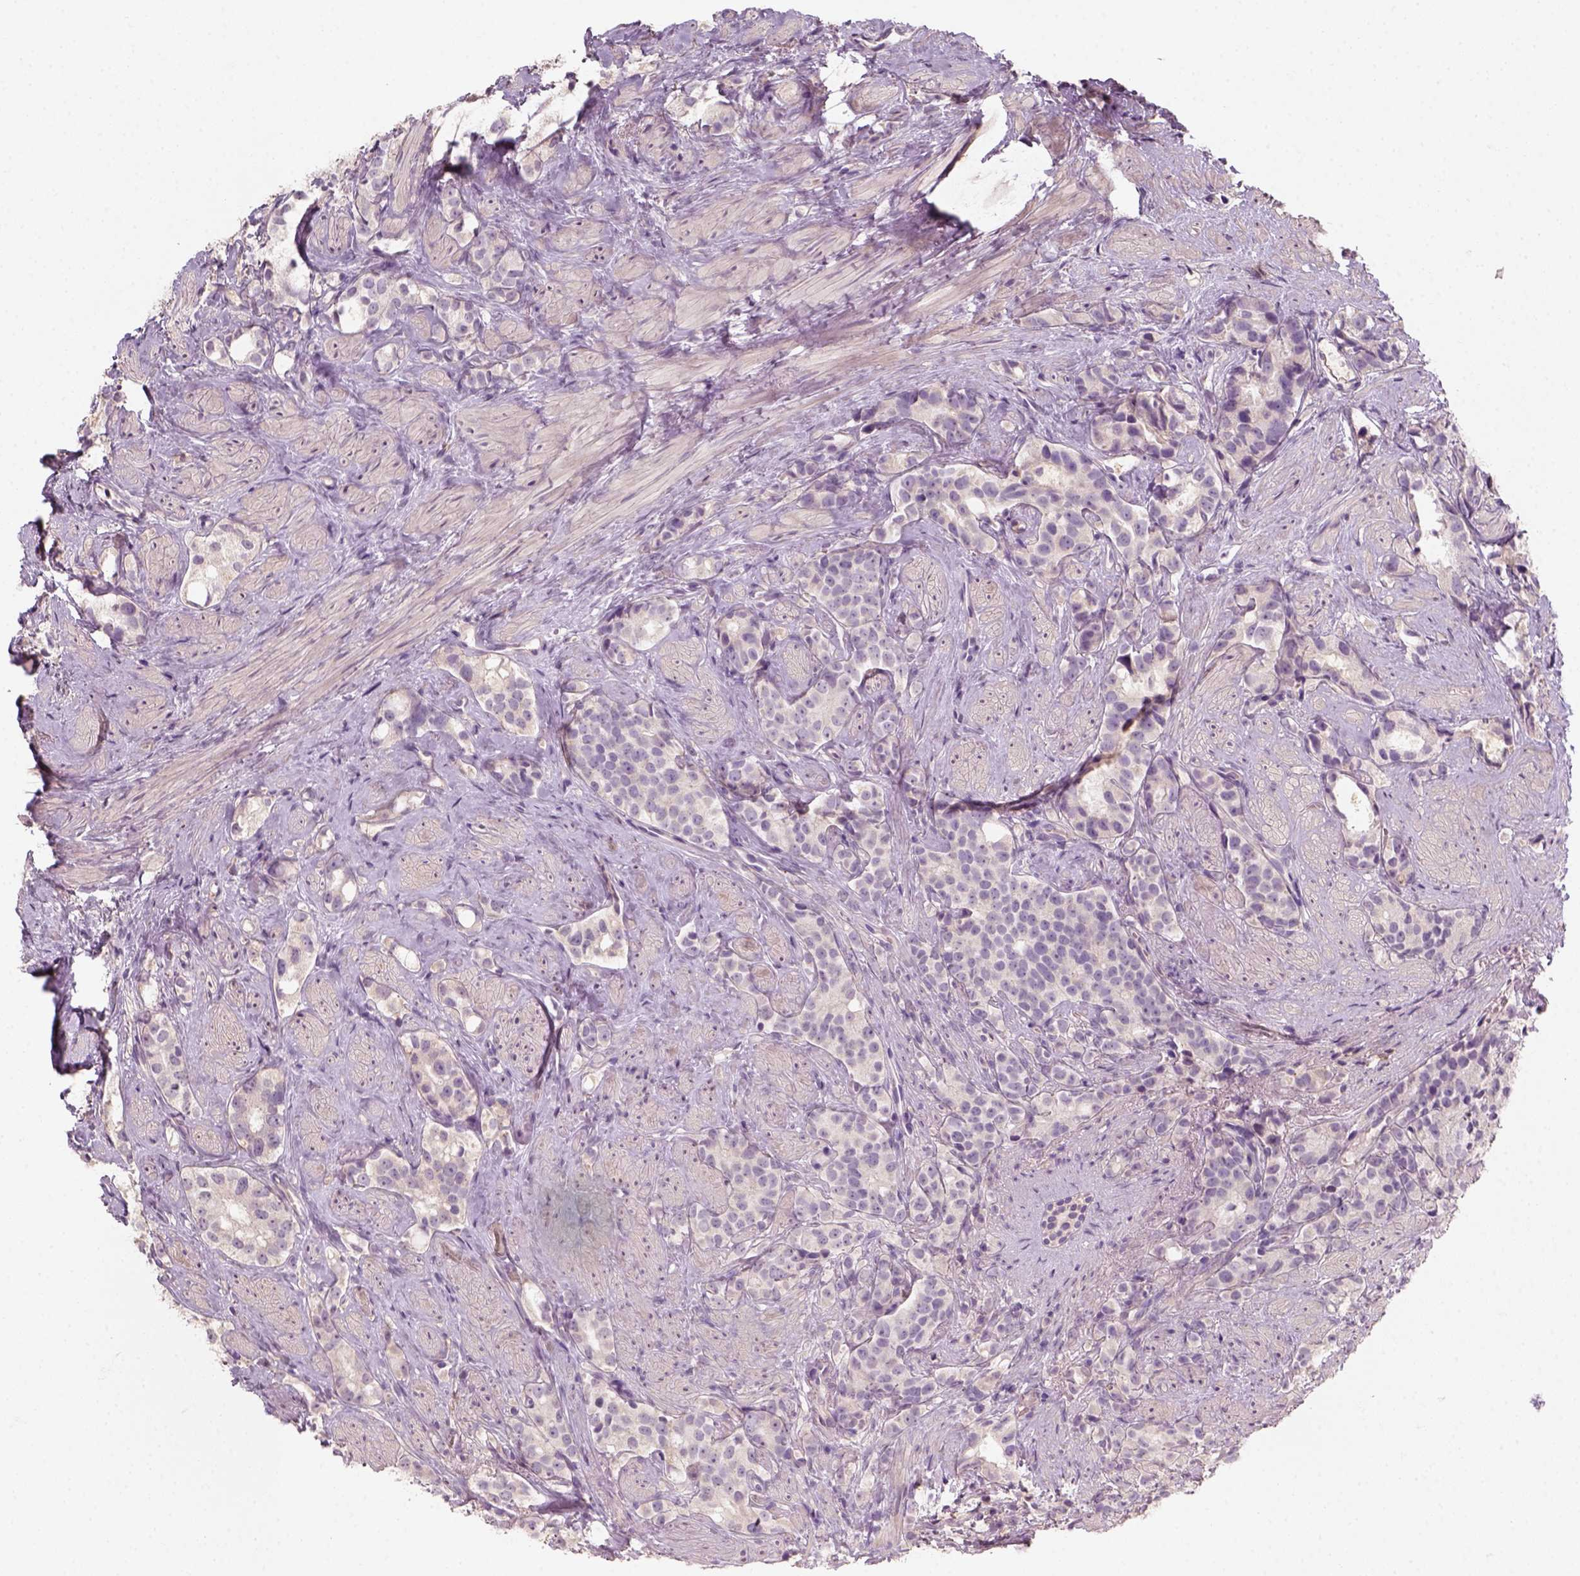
{"staining": {"intensity": "negative", "quantity": "none", "location": "none"}, "tissue": "prostate cancer", "cell_type": "Tumor cells", "image_type": "cancer", "snomed": [{"axis": "morphology", "description": "Adenocarcinoma, High grade"}, {"axis": "topography", "description": "Prostate"}], "caption": "High-grade adenocarcinoma (prostate) was stained to show a protein in brown. There is no significant positivity in tumor cells.", "gene": "AQP9", "patient": {"sex": "male", "age": 75}}